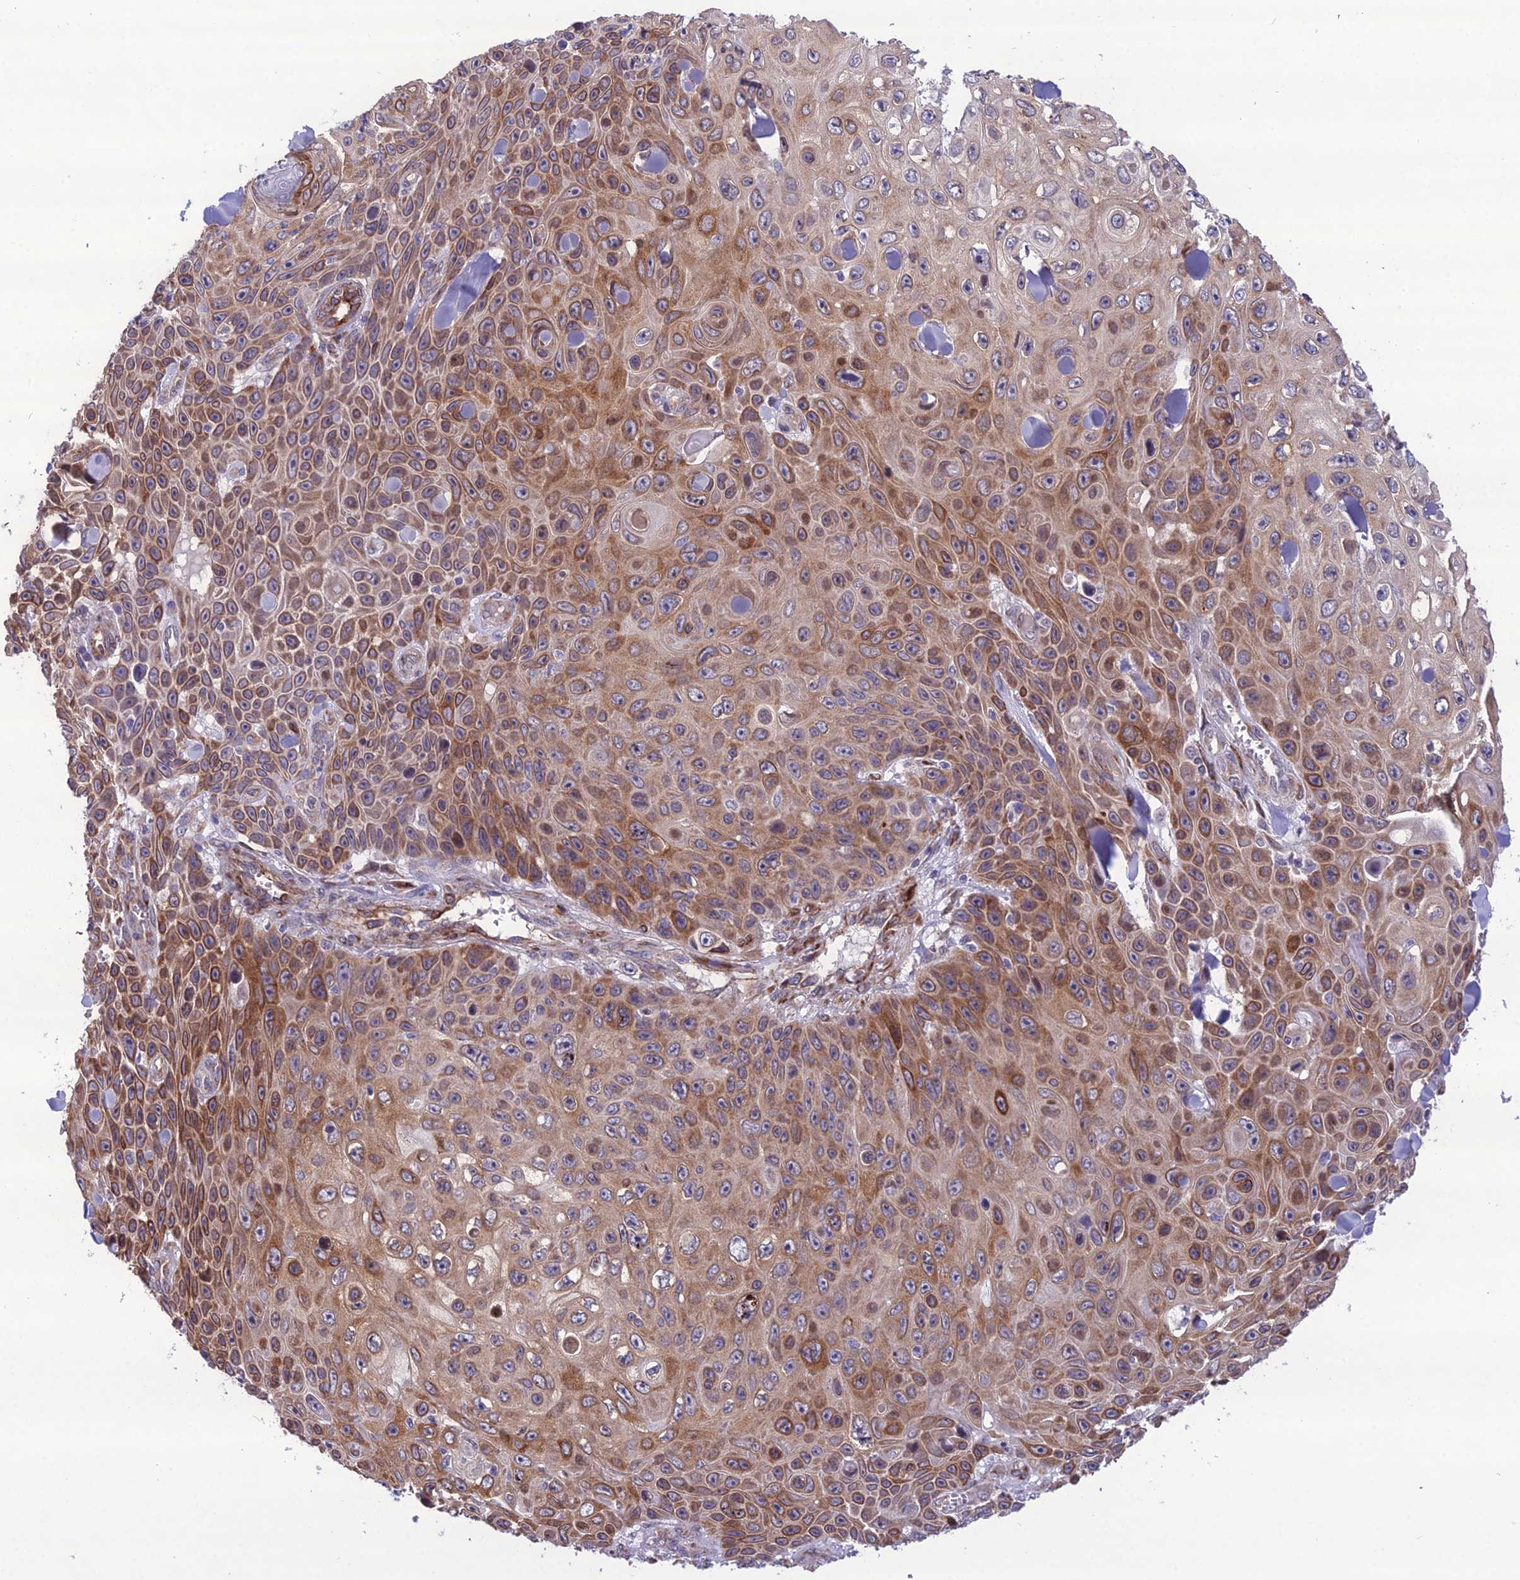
{"staining": {"intensity": "moderate", "quantity": "25%-75%", "location": "cytoplasmic/membranous"}, "tissue": "skin cancer", "cell_type": "Tumor cells", "image_type": "cancer", "snomed": [{"axis": "morphology", "description": "Squamous cell carcinoma, NOS"}, {"axis": "topography", "description": "Skin"}], "caption": "This image demonstrates immunohistochemistry (IHC) staining of human squamous cell carcinoma (skin), with medium moderate cytoplasmic/membranous expression in about 25%-75% of tumor cells.", "gene": "NODAL", "patient": {"sex": "male", "age": 82}}